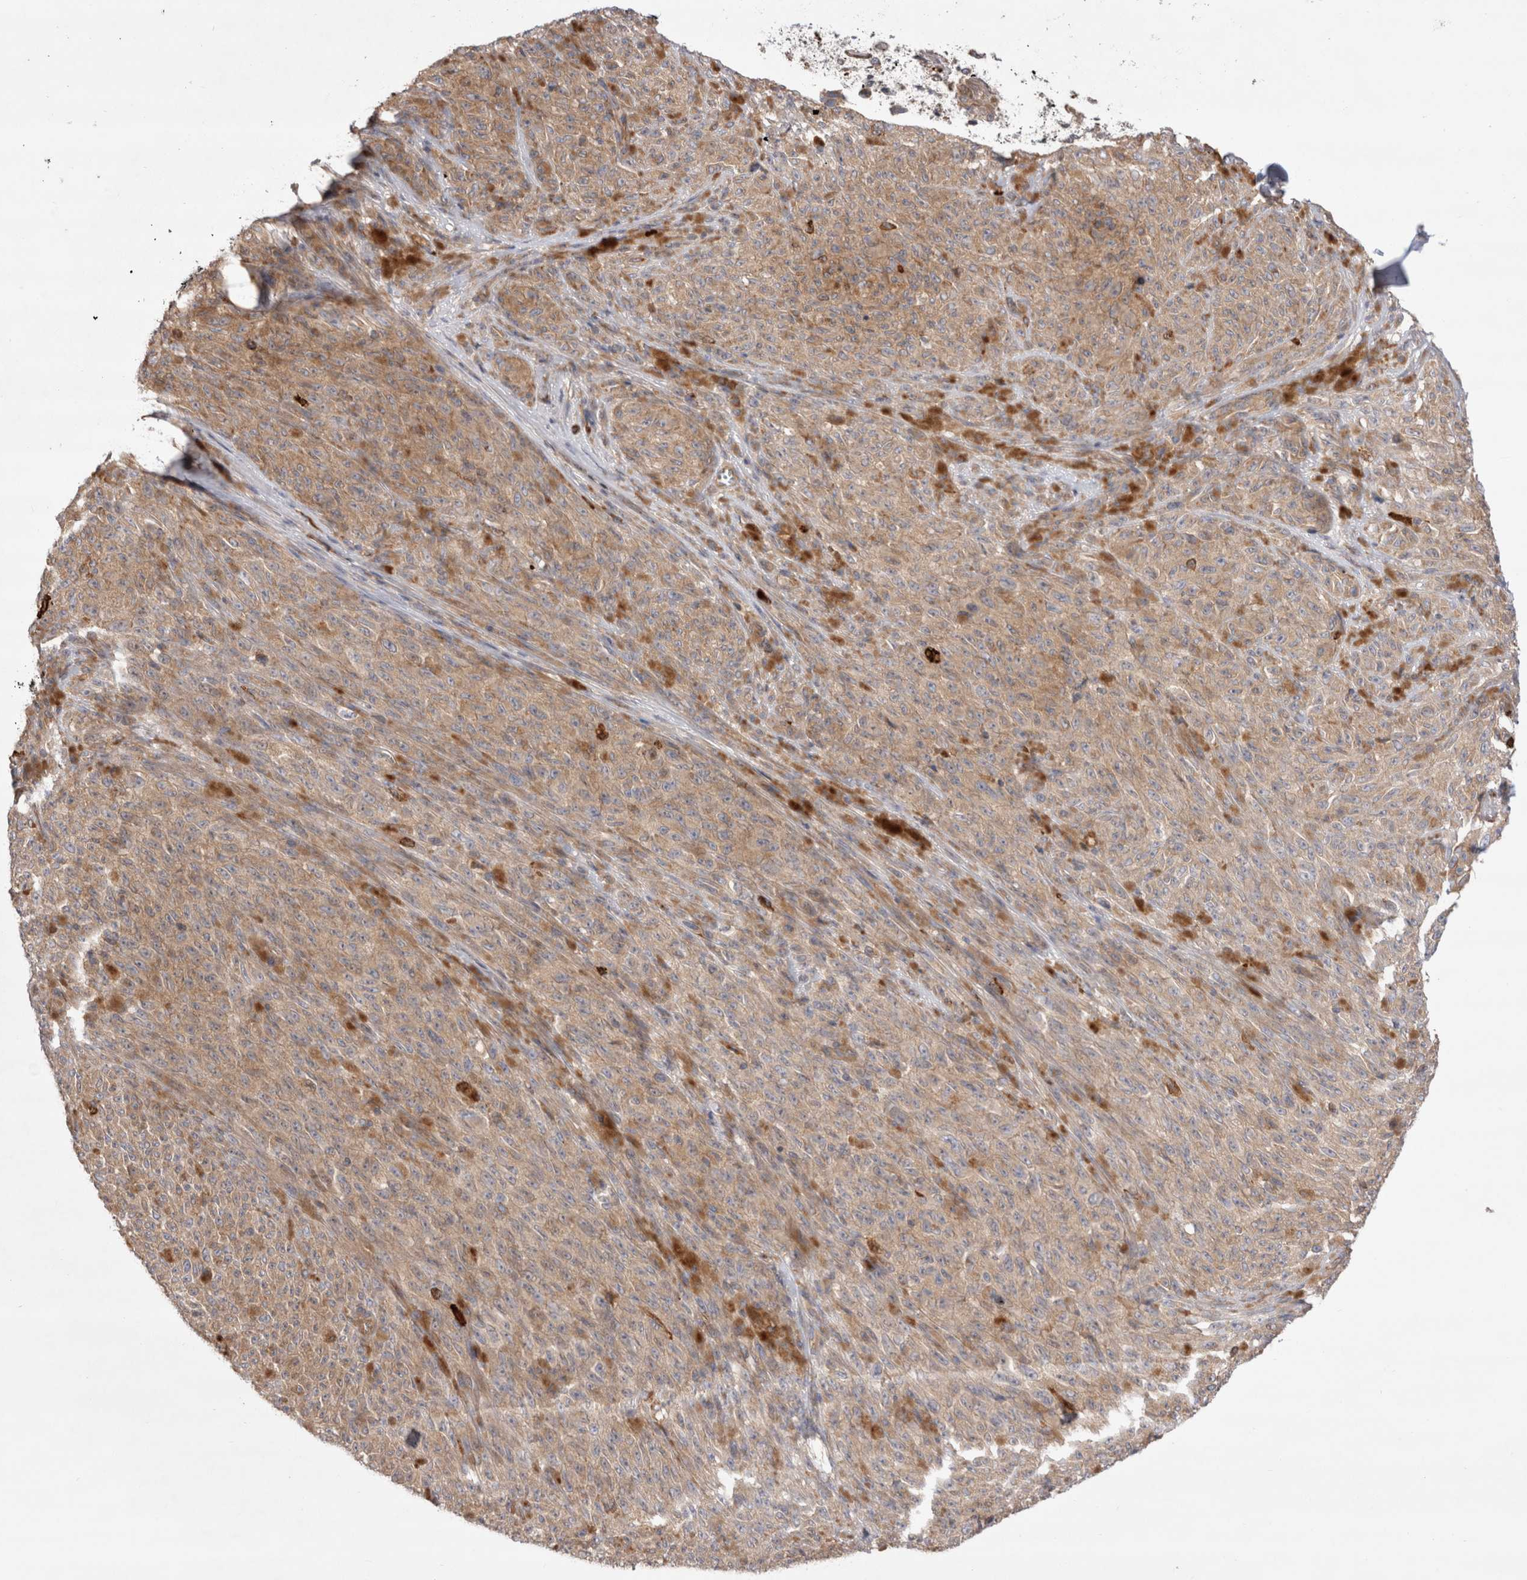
{"staining": {"intensity": "weak", "quantity": ">75%", "location": "cytoplasmic/membranous"}, "tissue": "melanoma", "cell_type": "Tumor cells", "image_type": "cancer", "snomed": [{"axis": "morphology", "description": "Malignant melanoma, NOS"}, {"axis": "topography", "description": "Skin"}], "caption": "Tumor cells reveal low levels of weak cytoplasmic/membranous staining in about >75% of cells in malignant melanoma.", "gene": "PDCD10", "patient": {"sex": "female", "age": 82}}